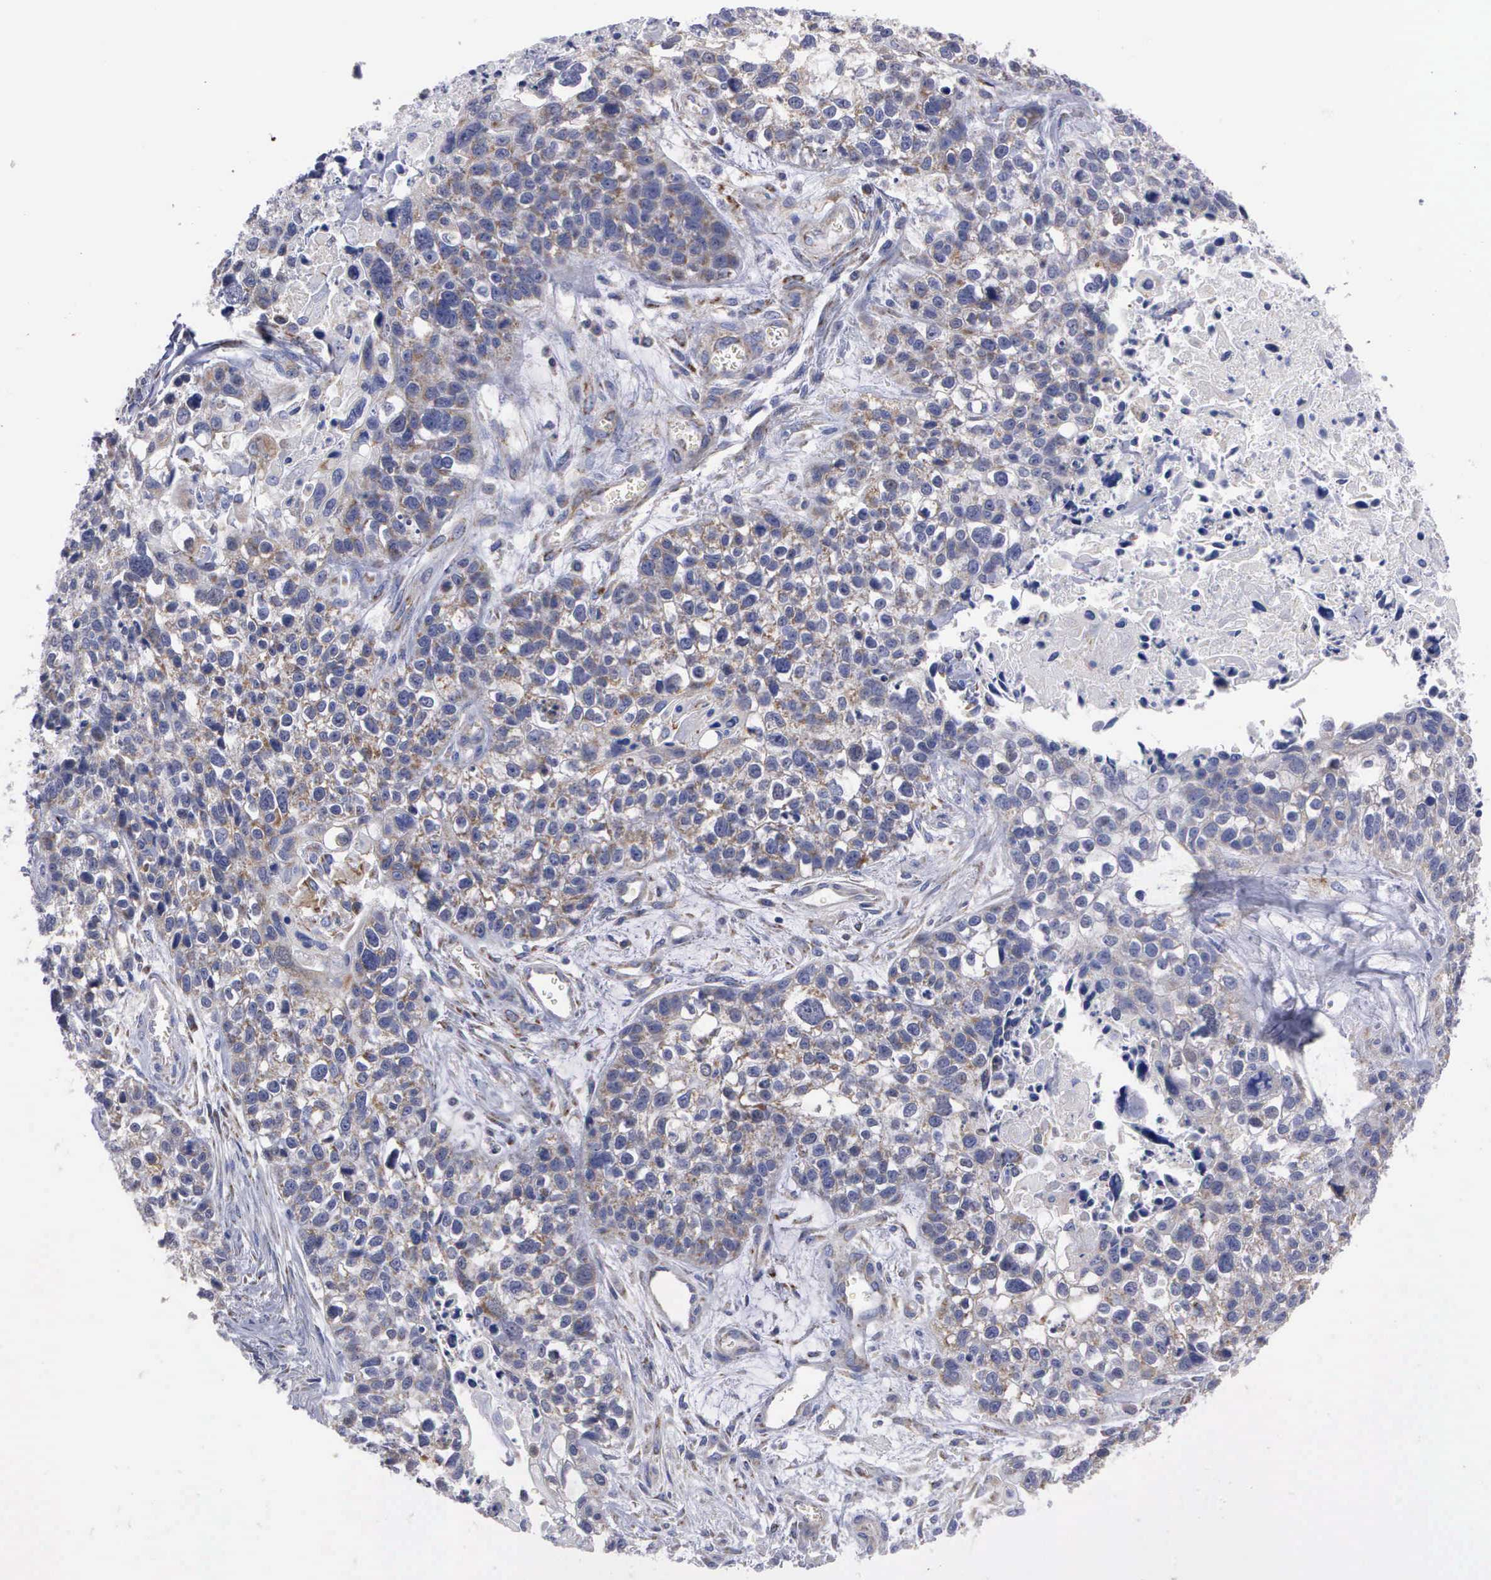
{"staining": {"intensity": "weak", "quantity": "25%-75%", "location": "cytoplasmic/membranous"}, "tissue": "lung cancer", "cell_type": "Tumor cells", "image_type": "cancer", "snomed": [{"axis": "morphology", "description": "Squamous cell carcinoma, NOS"}, {"axis": "topography", "description": "Lymph node"}, {"axis": "topography", "description": "Lung"}], "caption": "Lung cancer (squamous cell carcinoma) stained with a protein marker reveals weak staining in tumor cells.", "gene": "APOOL", "patient": {"sex": "male", "age": 74}}